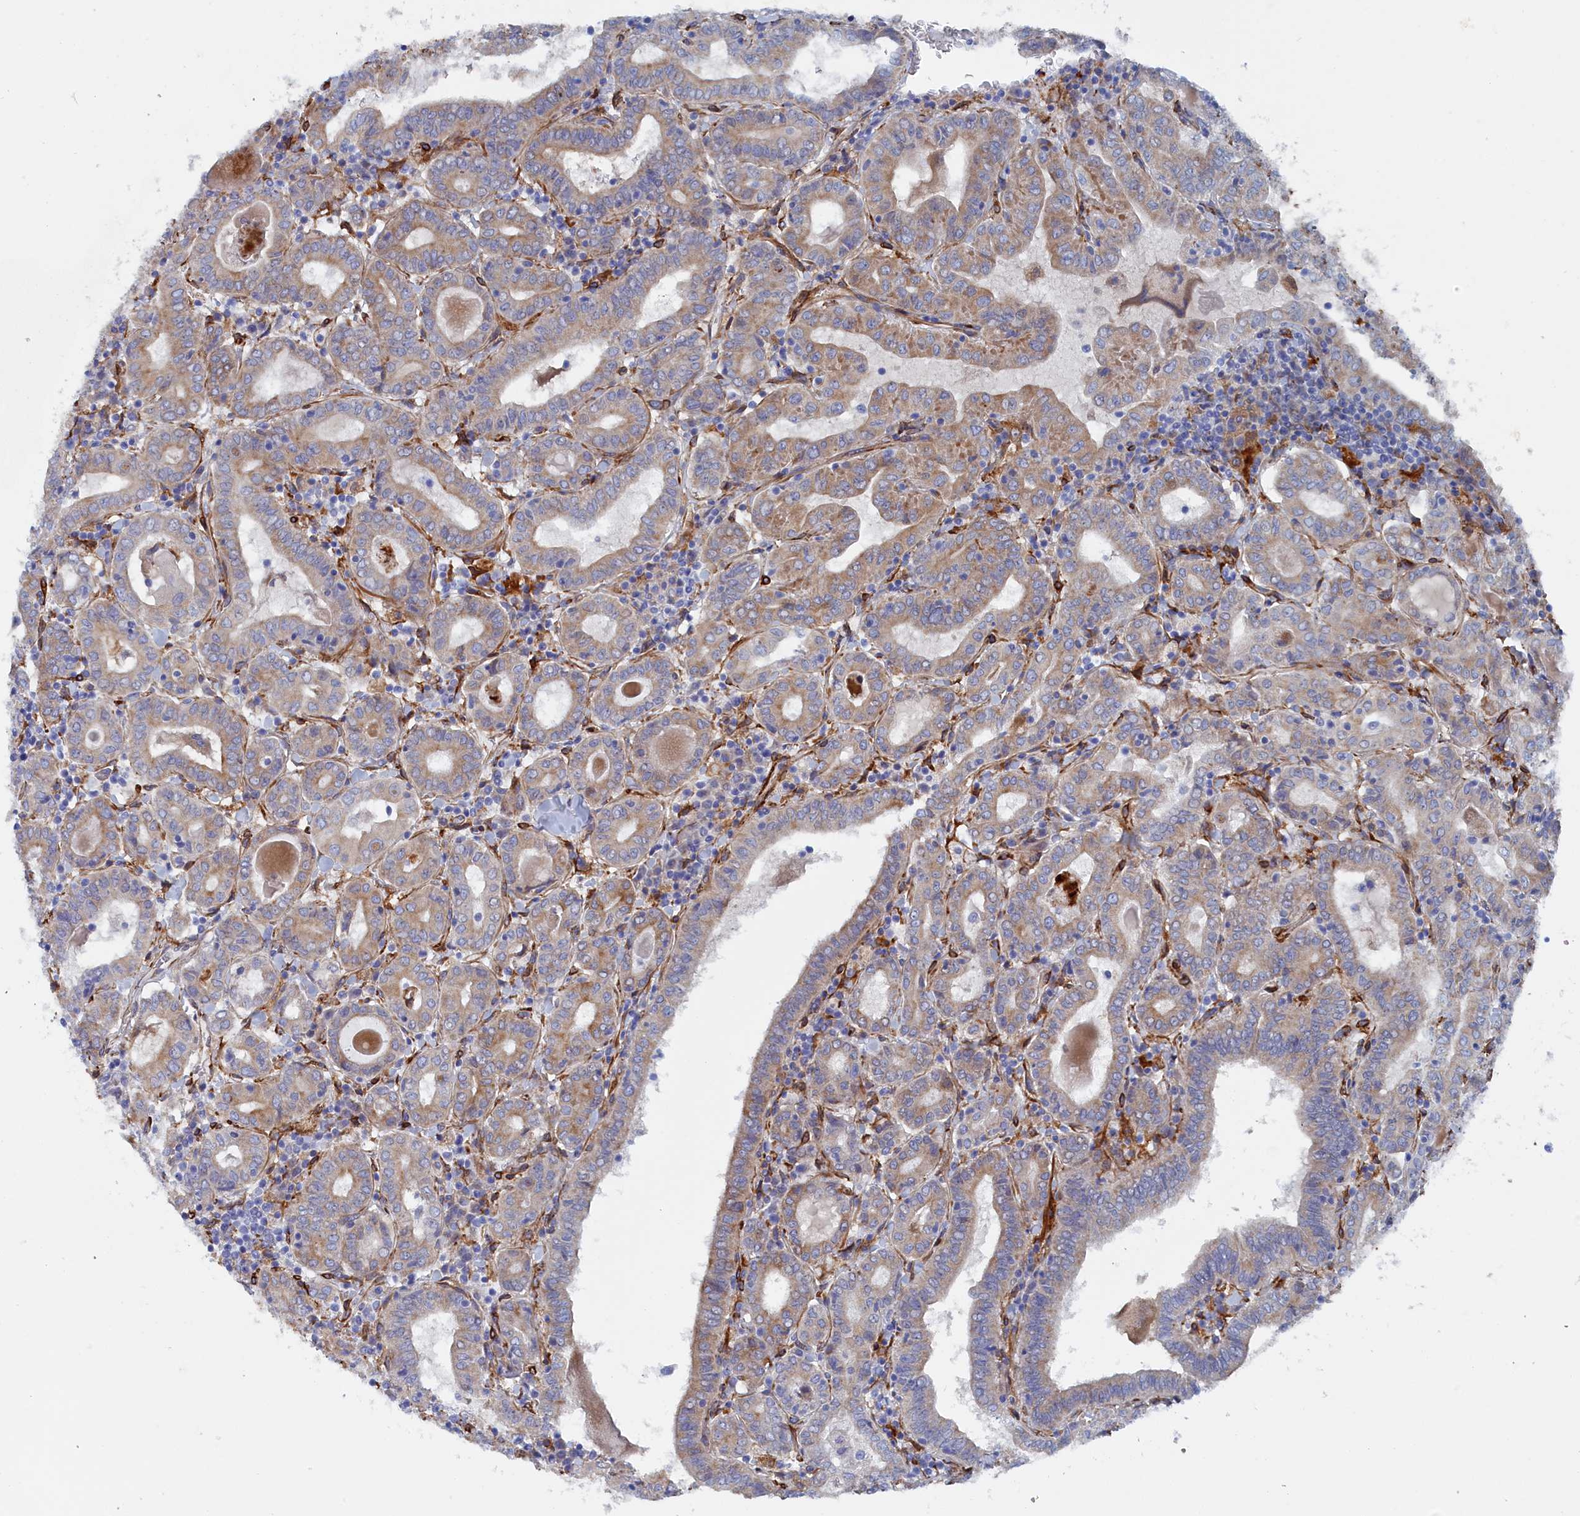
{"staining": {"intensity": "weak", "quantity": ">75%", "location": "cytoplasmic/membranous"}, "tissue": "thyroid cancer", "cell_type": "Tumor cells", "image_type": "cancer", "snomed": [{"axis": "morphology", "description": "Papillary adenocarcinoma, NOS"}, {"axis": "topography", "description": "Thyroid gland"}], "caption": "A high-resolution histopathology image shows IHC staining of papillary adenocarcinoma (thyroid), which exhibits weak cytoplasmic/membranous expression in approximately >75% of tumor cells. (Brightfield microscopy of DAB IHC at high magnification).", "gene": "COG7", "patient": {"sex": "female", "age": 72}}